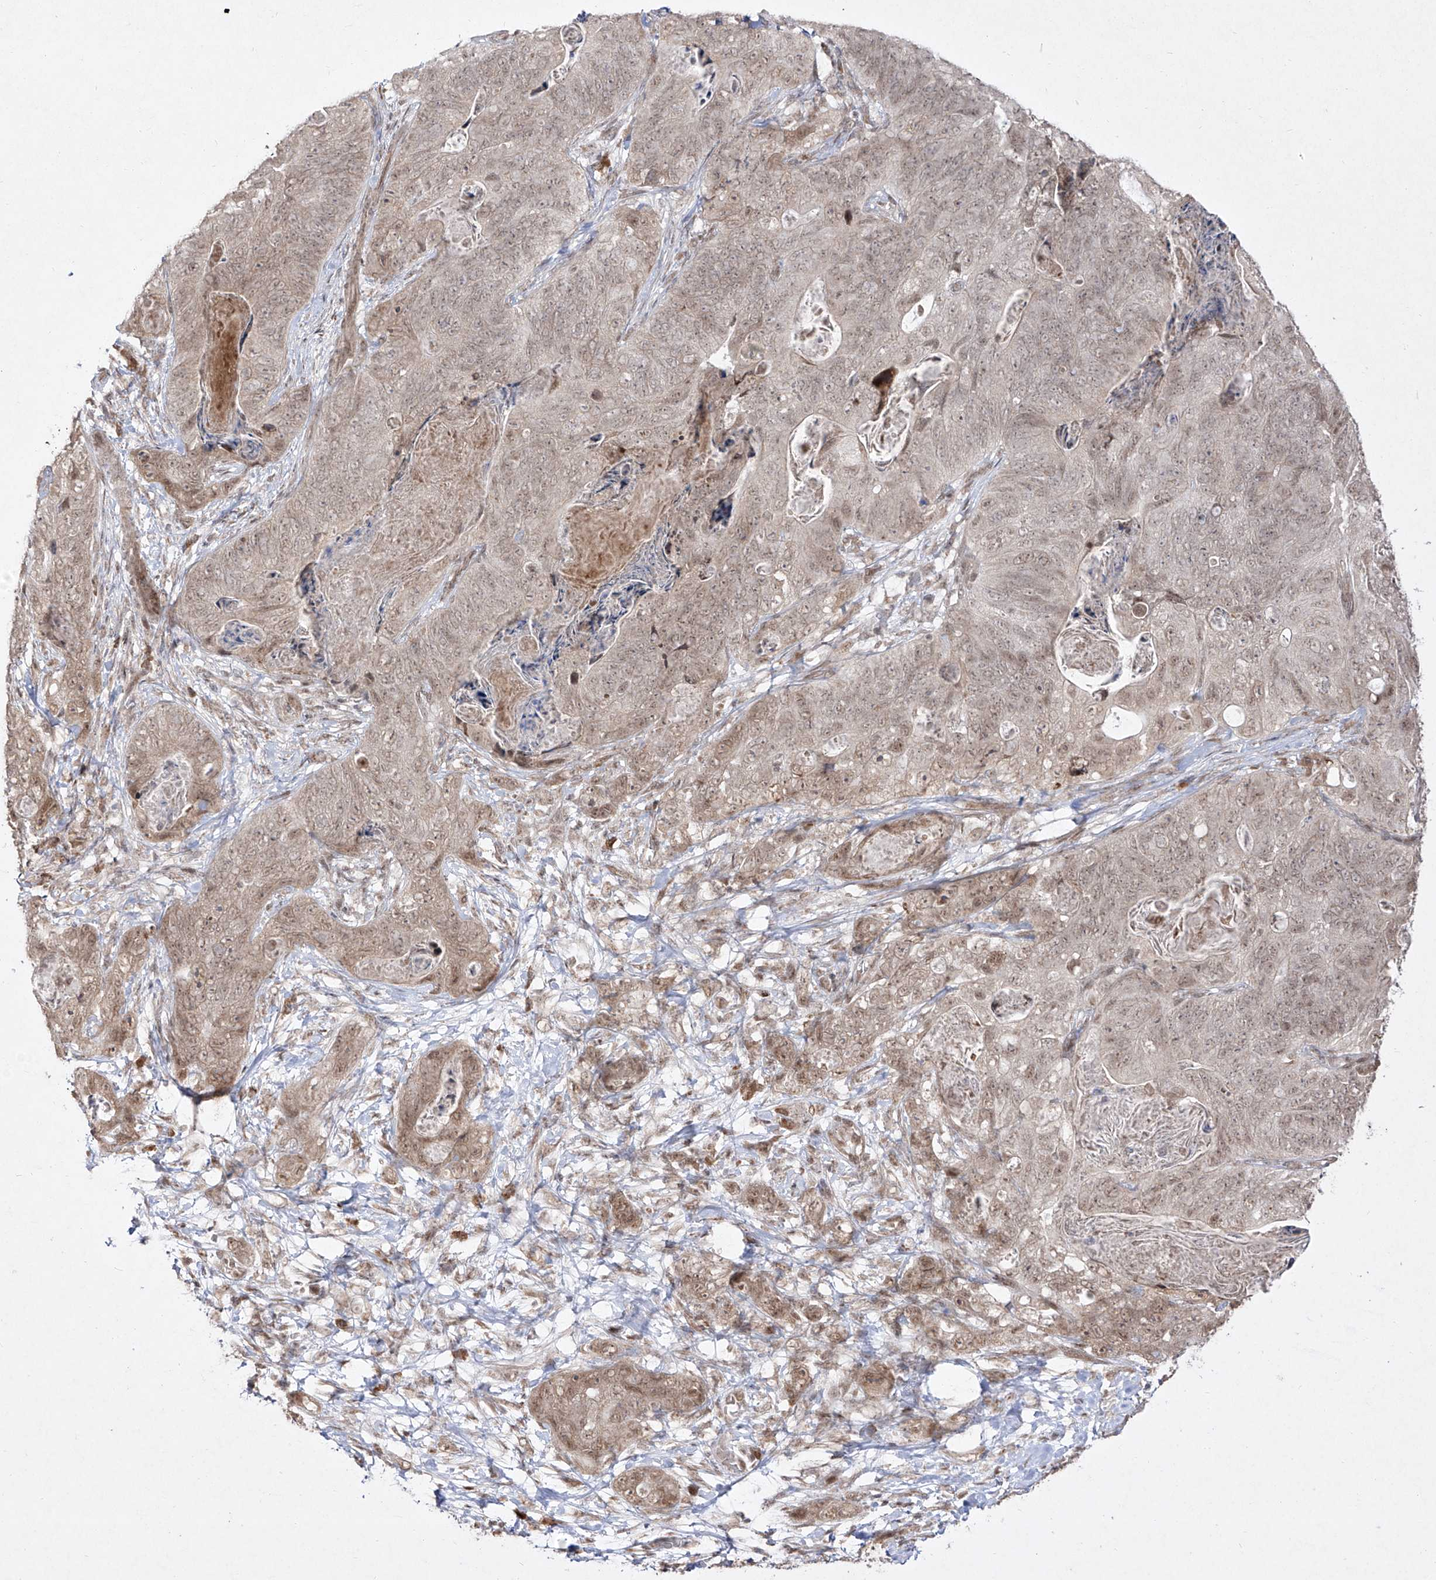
{"staining": {"intensity": "moderate", "quantity": "<25%", "location": "nuclear"}, "tissue": "stomach cancer", "cell_type": "Tumor cells", "image_type": "cancer", "snomed": [{"axis": "morphology", "description": "Normal tissue, NOS"}, {"axis": "morphology", "description": "Adenocarcinoma, NOS"}, {"axis": "topography", "description": "Stomach"}], "caption": "Stomach cancer (adenocarcinoma) stained for a protein displays moderate nuclear positivity in tumor cells. (DAB IHC, brown staining for protein, blue staining for nuclei).", "gene": "SNRNP27", "patient": {"sex": "female", "age": 89}}